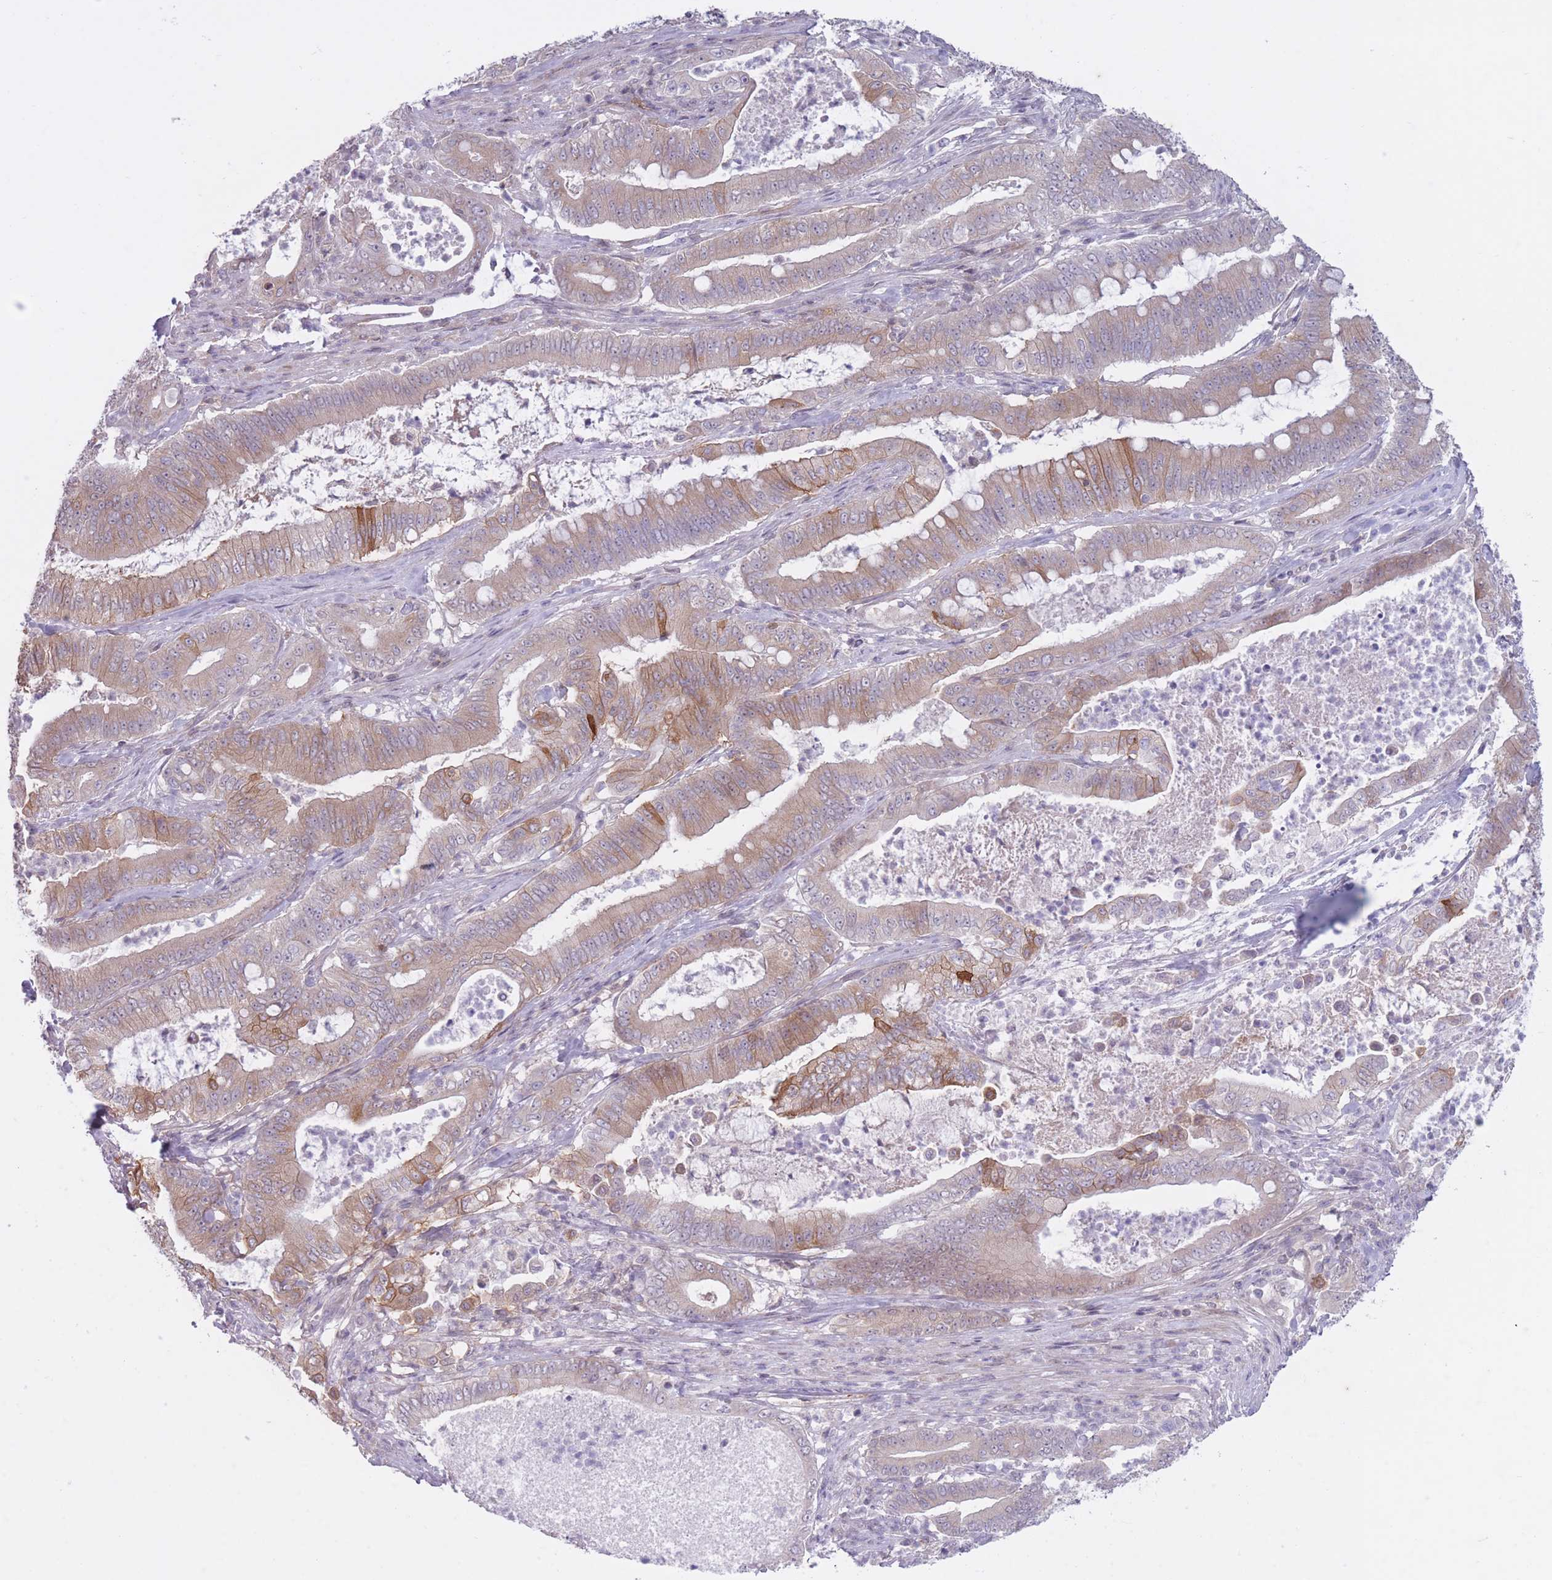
{"staining": {"intensity": "moderate", "quantity": "<25%", "location": "cytoplasmic/membranous"}, "tissue": "pancreatic cancer", "cell_type": "Tumor cells", "image_type": "cancer", "snomed": [{"axis": "morphology", "description": "Adenocarcinoma, NOS"}, {"axis": "topography", "description": "Pancreas"}], "caption": "Pancreatic cancer stained with DAB (3,3'-diaminobenzidine) IHC reveals low levels of moderate cytoplasmic/membranous positivity in approximately <25% of tumor cells.", "gene": "ARPIN", "patient": {"sex": "male", "age": 71}}